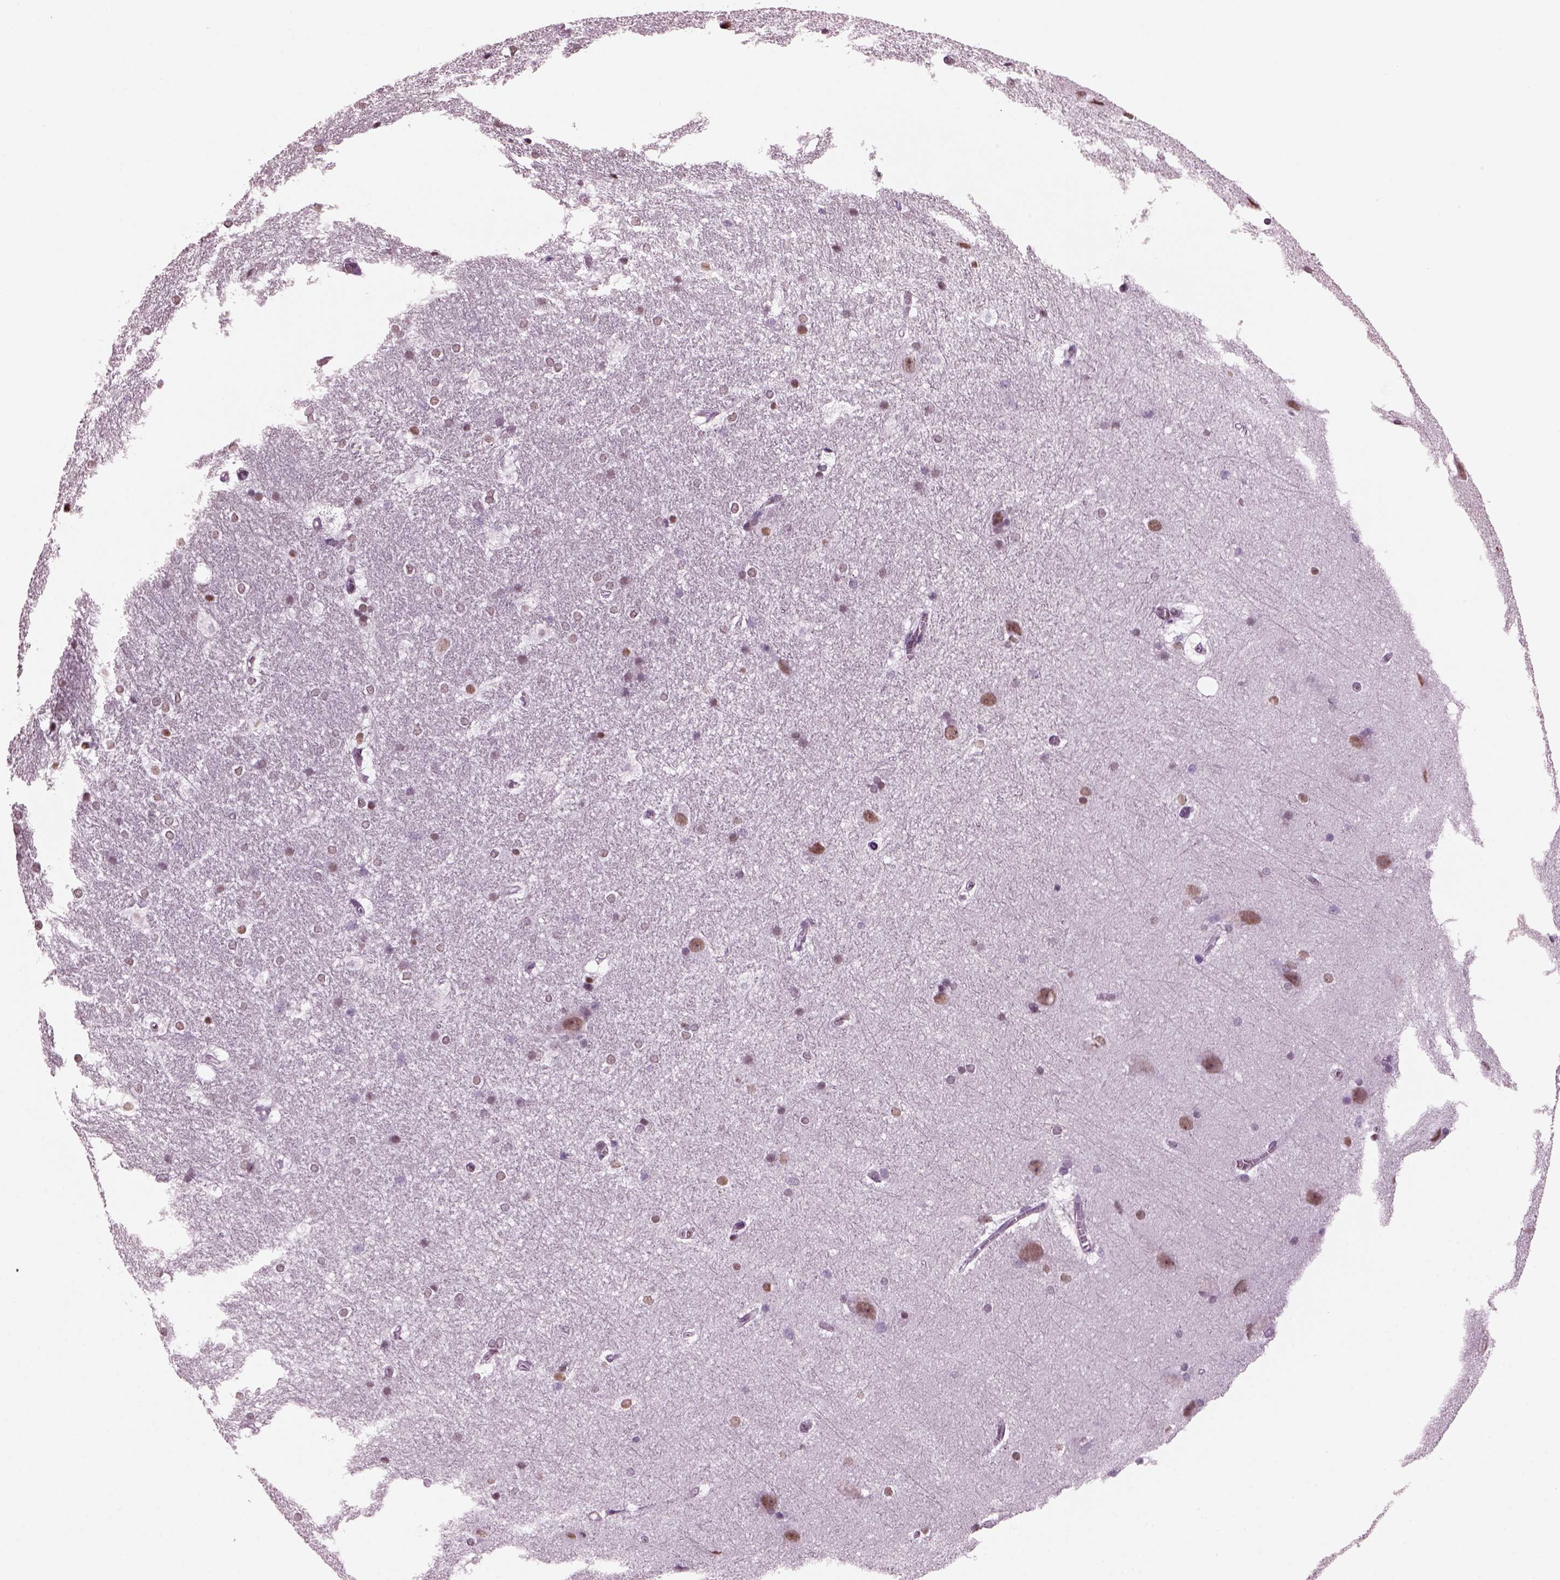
{"staining": {"intensity": "negative", "quantity": "none", "location": "none"}, "tissue": "hippocampus", "cell_type": "Glial cells", "image_type": "normal", "snomed": [{"axis": "morphology", "description": "Normal tissue, NOS"}, {"axis": "topography", "description": "Cerebral cortex"}, {"axis": "topography", "description": "Hippocampus"}], "caption": "Unremarkable hippocampus was stained to show a protein in brown. There is no significant expression in glial cells. (Stains: DAB (3,3'-diaminobenzidine) immunohistochemistry (IHC) with hematoxylin counter stain, Microscopy: brightfield microscopy at high magnification).", "gene": "KRTAP3", "patient": {"sex": "female", "age": 19}}